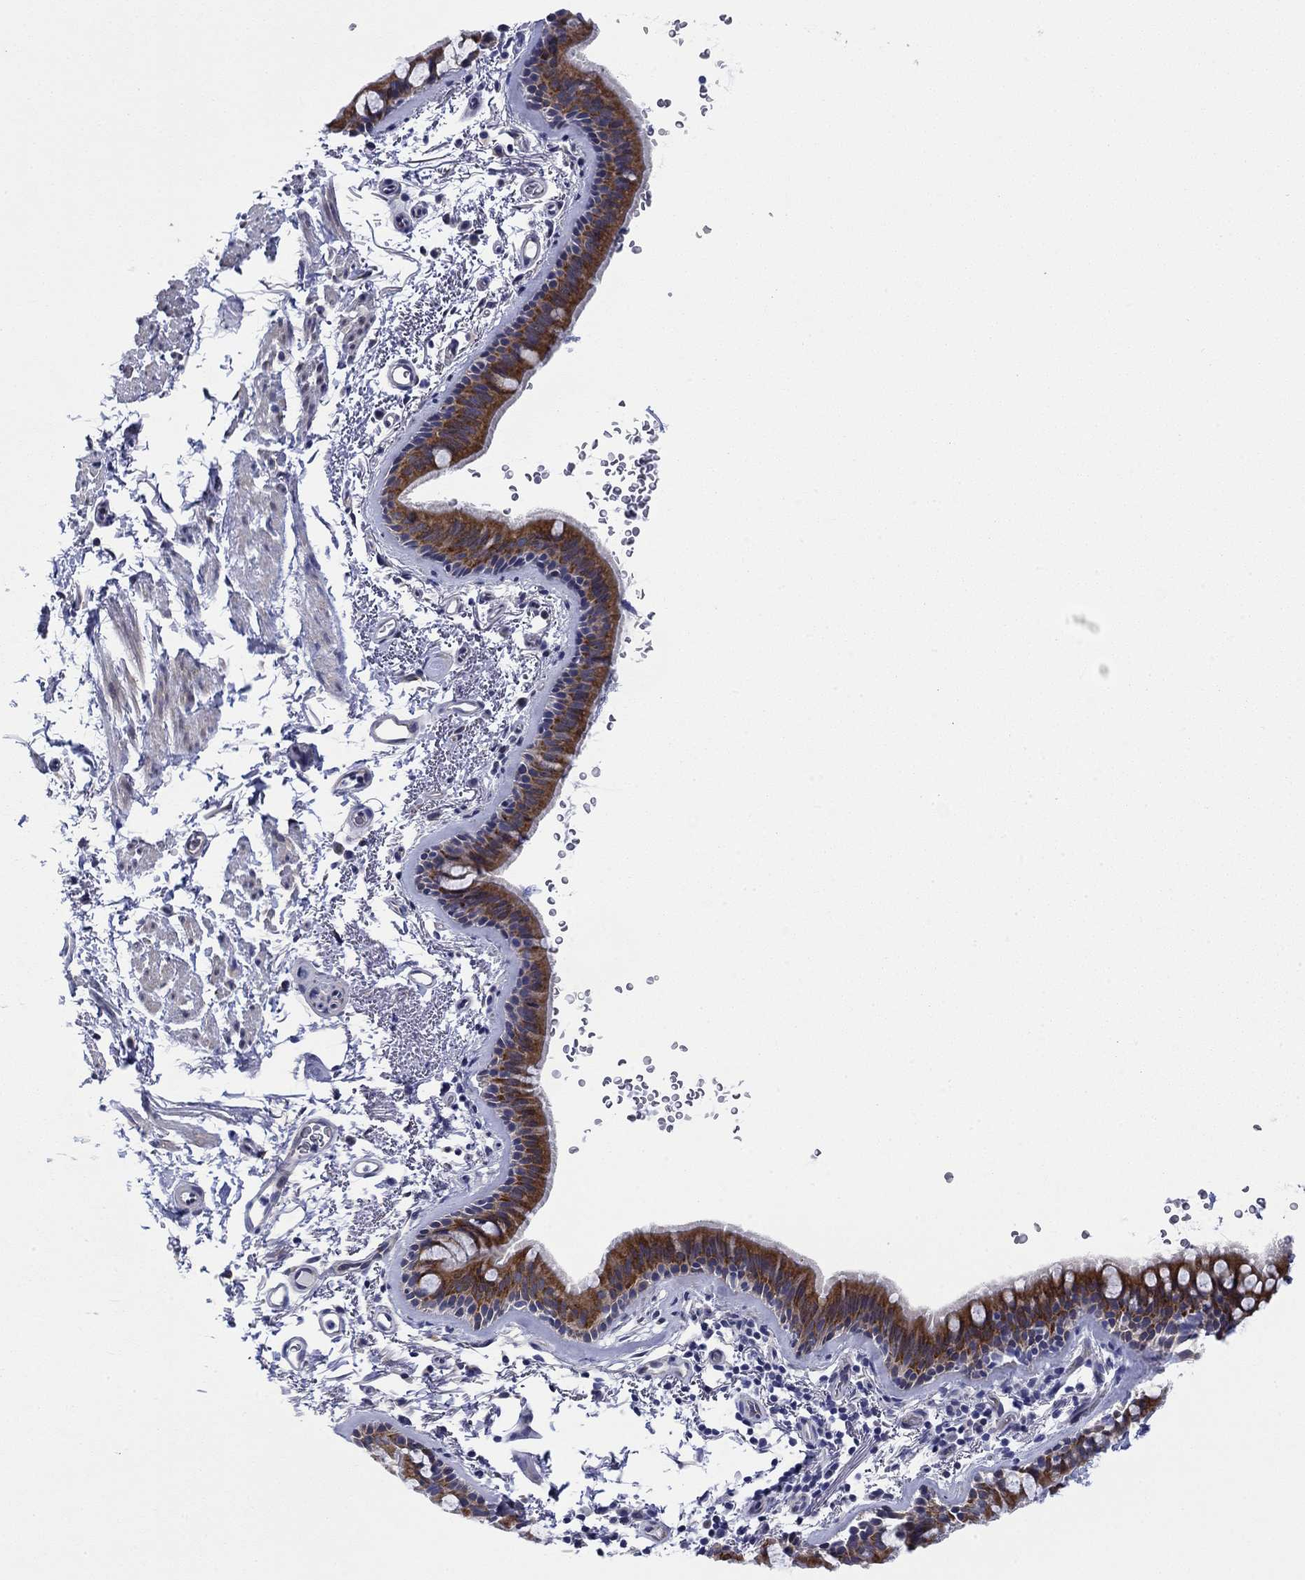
{"staining": {"intensity": "strong", "quantity": ">75%", "location": "cytoplasmic/membranous"}, "tissue": "bronchus", "cell_type": "Respiratory epithelial cells", "image_type": "normal", "snomed": [{"axis": "morphology", "description": "Normal tissue, NOS"}, {"axis": "topography", "description": "Lymph node"}, {"axis": "topography", "description": "Bronchus"}], "caption": "Bronchus stained with a brown dye displays strong cytoplasmic/membranous positive expression in approximately >75% of respiratory epithelial cells.", "gene": "SVEP1", "patient": {"sex": "female", "age": 70}}